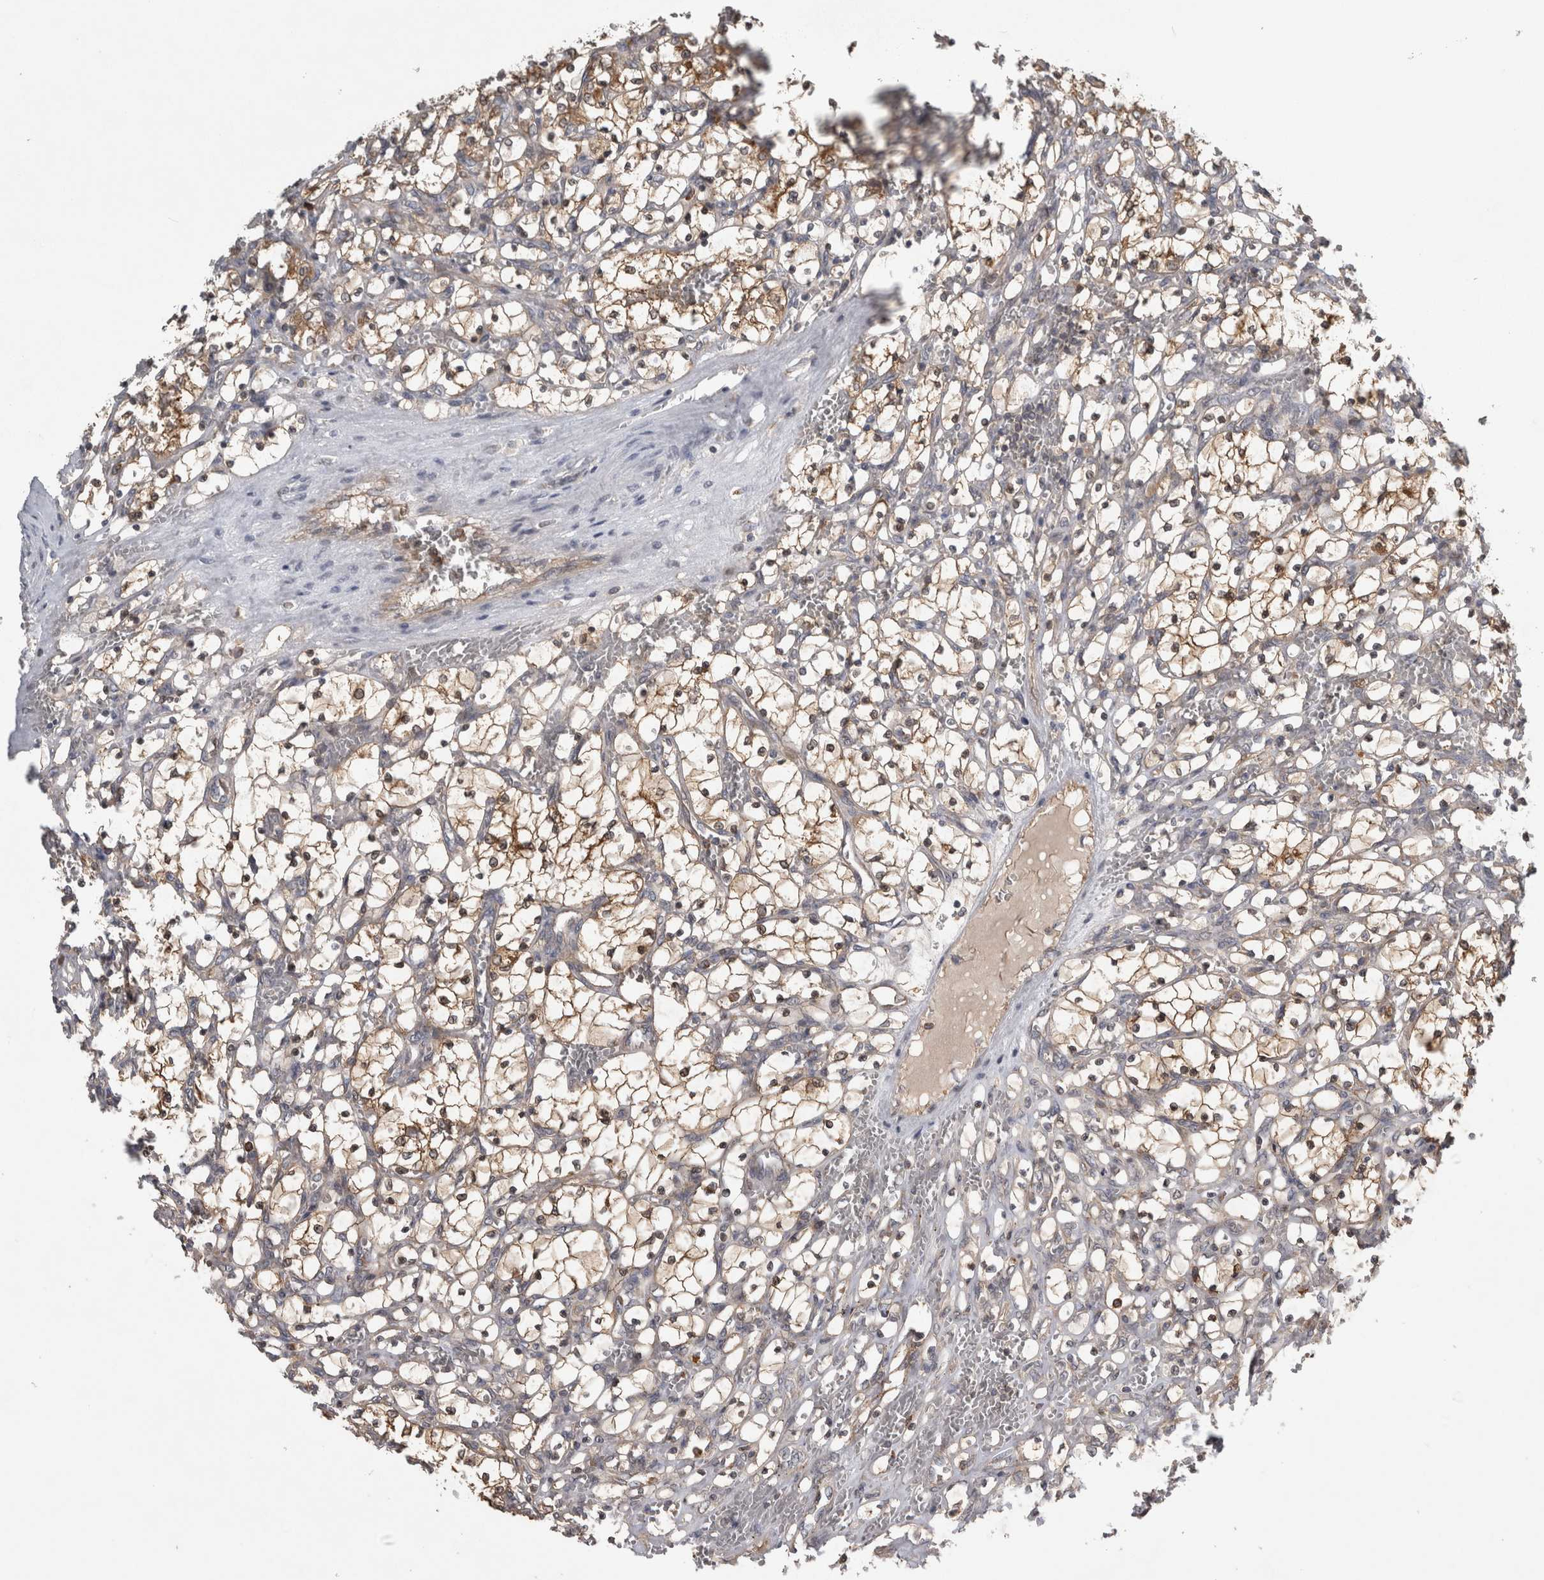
{"staining": {"intensity": "moderate", "quantity": ">75%", "location": "cytoplasmic/membranous"}, "tissue": "renal cancer", "cell_type": "Tumor cells", "image_type": "cancer", "snomed": [{"axis": "morphology", "description": "Adenocarcinoma, NOS"}, {"axis": "topography", "description": "Kidney"}], "caption": "This micrograph reveals immunohistochemistry staining of renal cancer, with medium moderate cytoplasmic/membranous expression in approximately >75% of tumor cells.", "gene": "TRMT61B", "patient": {"sex": "female", "age": 69}}